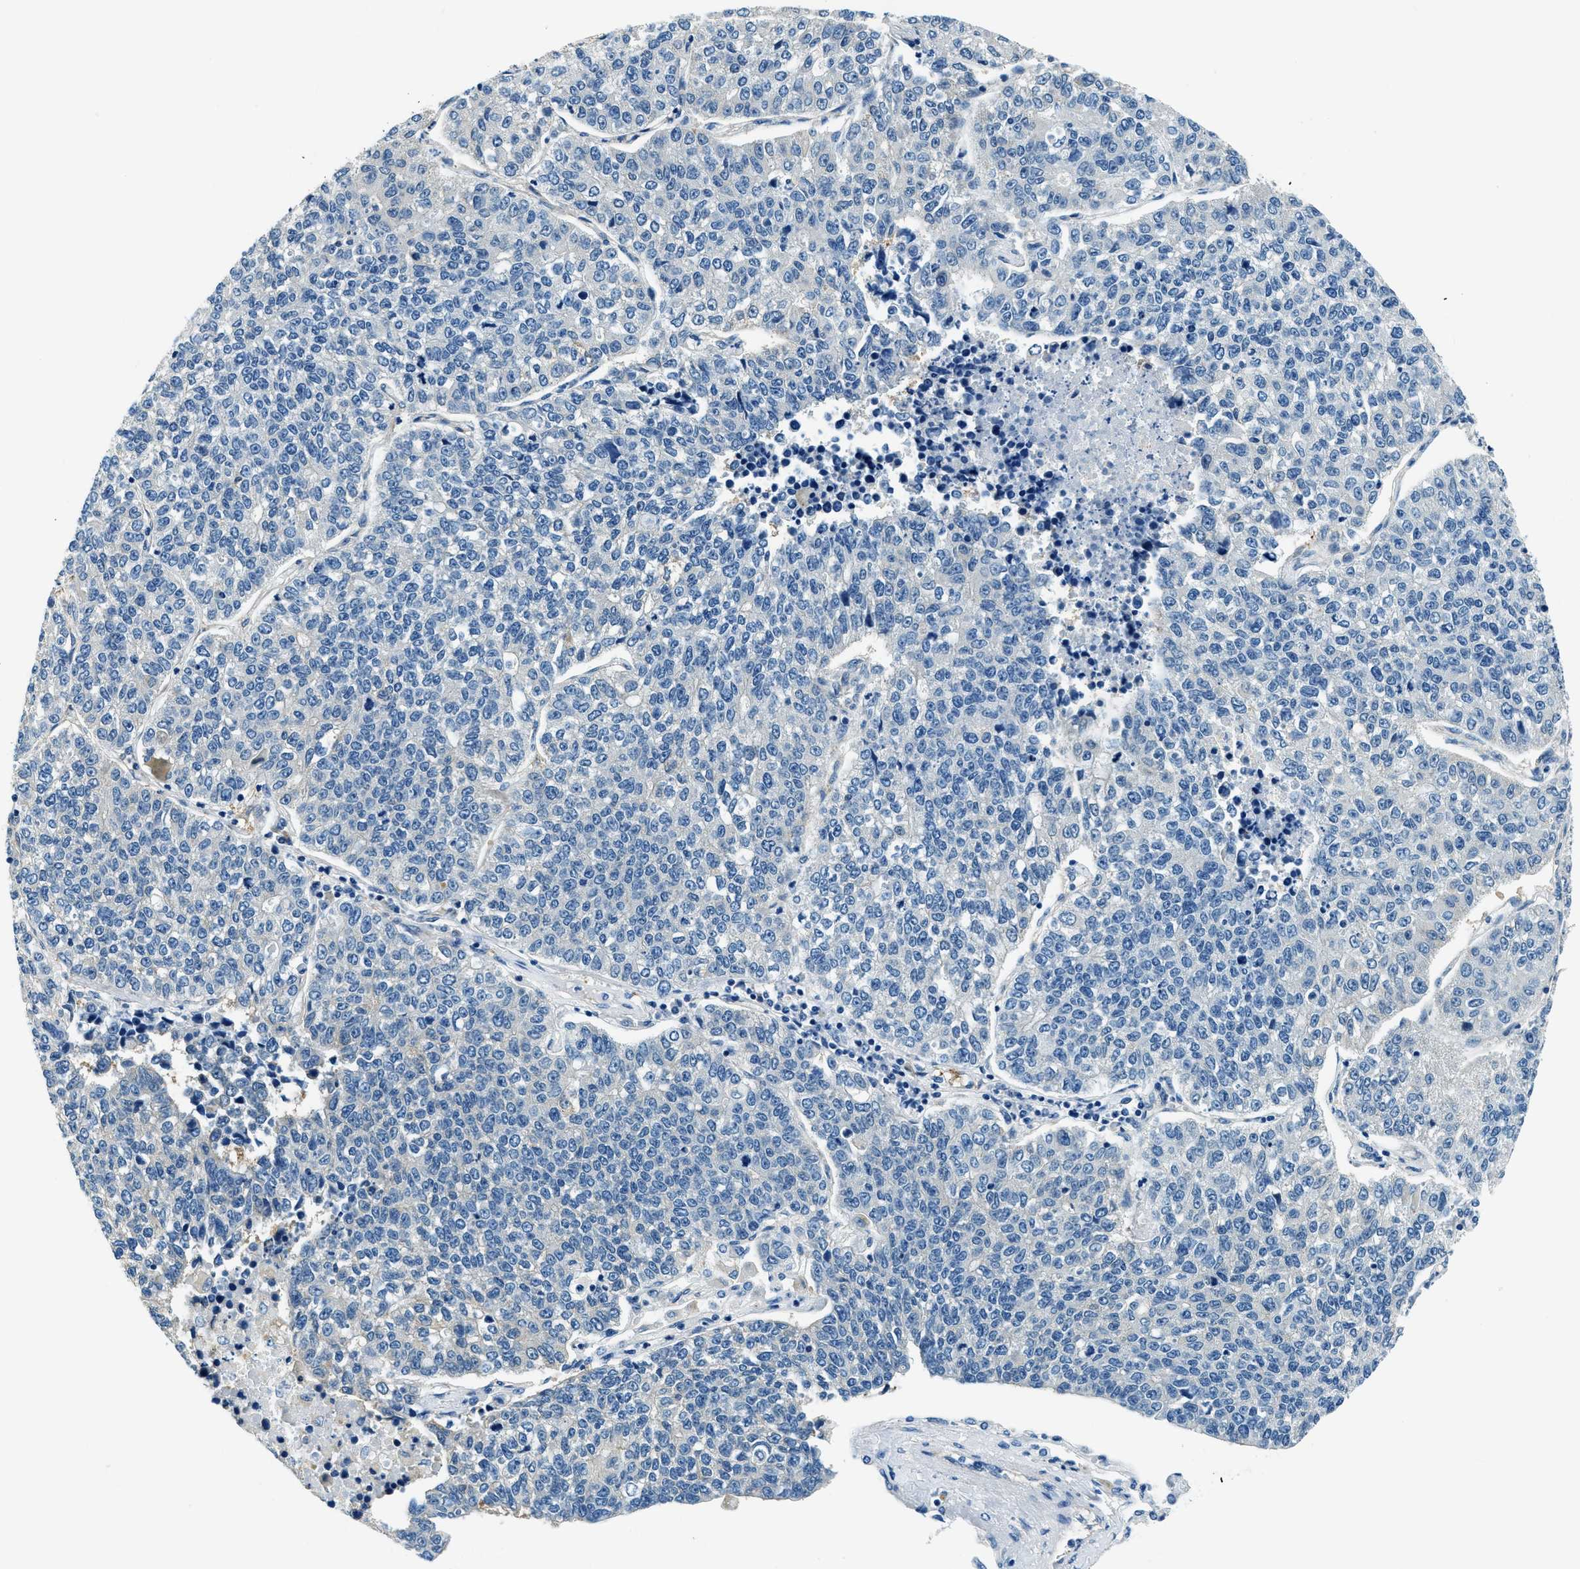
{"staining": {"intensity": "weak", "quantity": "25%-75%", "location": "cytoplasmic/membranous"}, "tissue": "lung cancer", "cell_type": "Tumor cells", "image_type": "cancer", "snomed": [{"axis": "morphology", "description": "Adenocarcinoma, NOS"}, {"axis": "topography", "description": "Lung"}], "caption": "Immunohistochemical staining of human lung adenocarcinoma reveals low levels of weak cytoplasmic/membranous protein positivity in about 25%-75% of tumor cells.", "gene": "TWF1", "patient": {"sex": "male", "age": 49}}